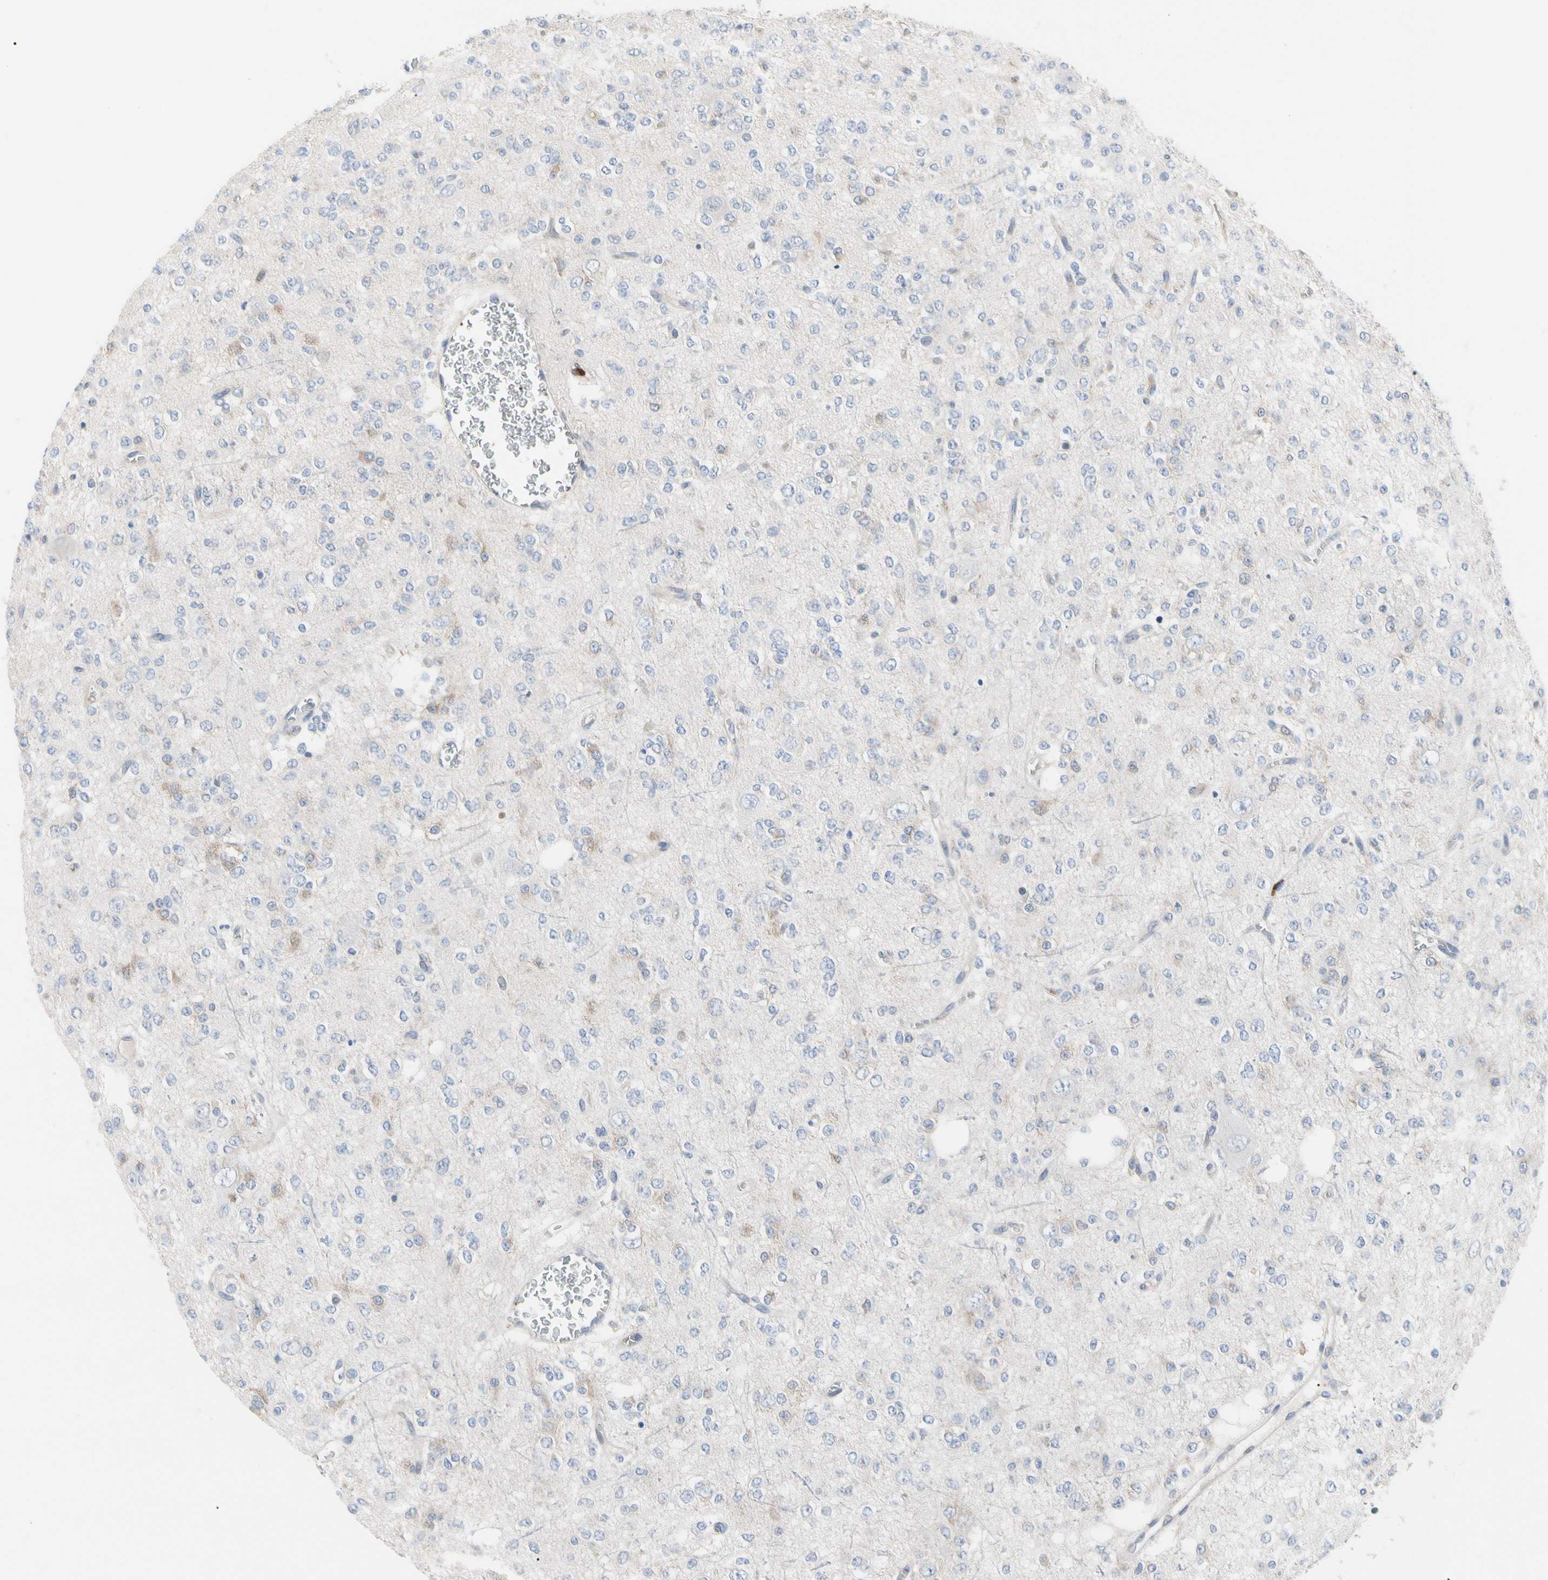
{"staining": {"intensity": "weak", "quantity": "<25%", "location": "cytoplasmic/membranous"}, "tissue": "glioma", "cell_type": "Tumor cells", "image_type": "cancer", "snomed": [{"axis": "morphology", "description": "Glioma, malignant, Low grade"}, {"axis": "topography", "description": "Brain"}], "caption": "Immunohistochemistry (IHC) of glioma reveals no positivity in tumor cells. (DAB immunohistochemistry, high magnification).", "gene": "MCL1", "patient": {"sex": "male", "age": 38}}